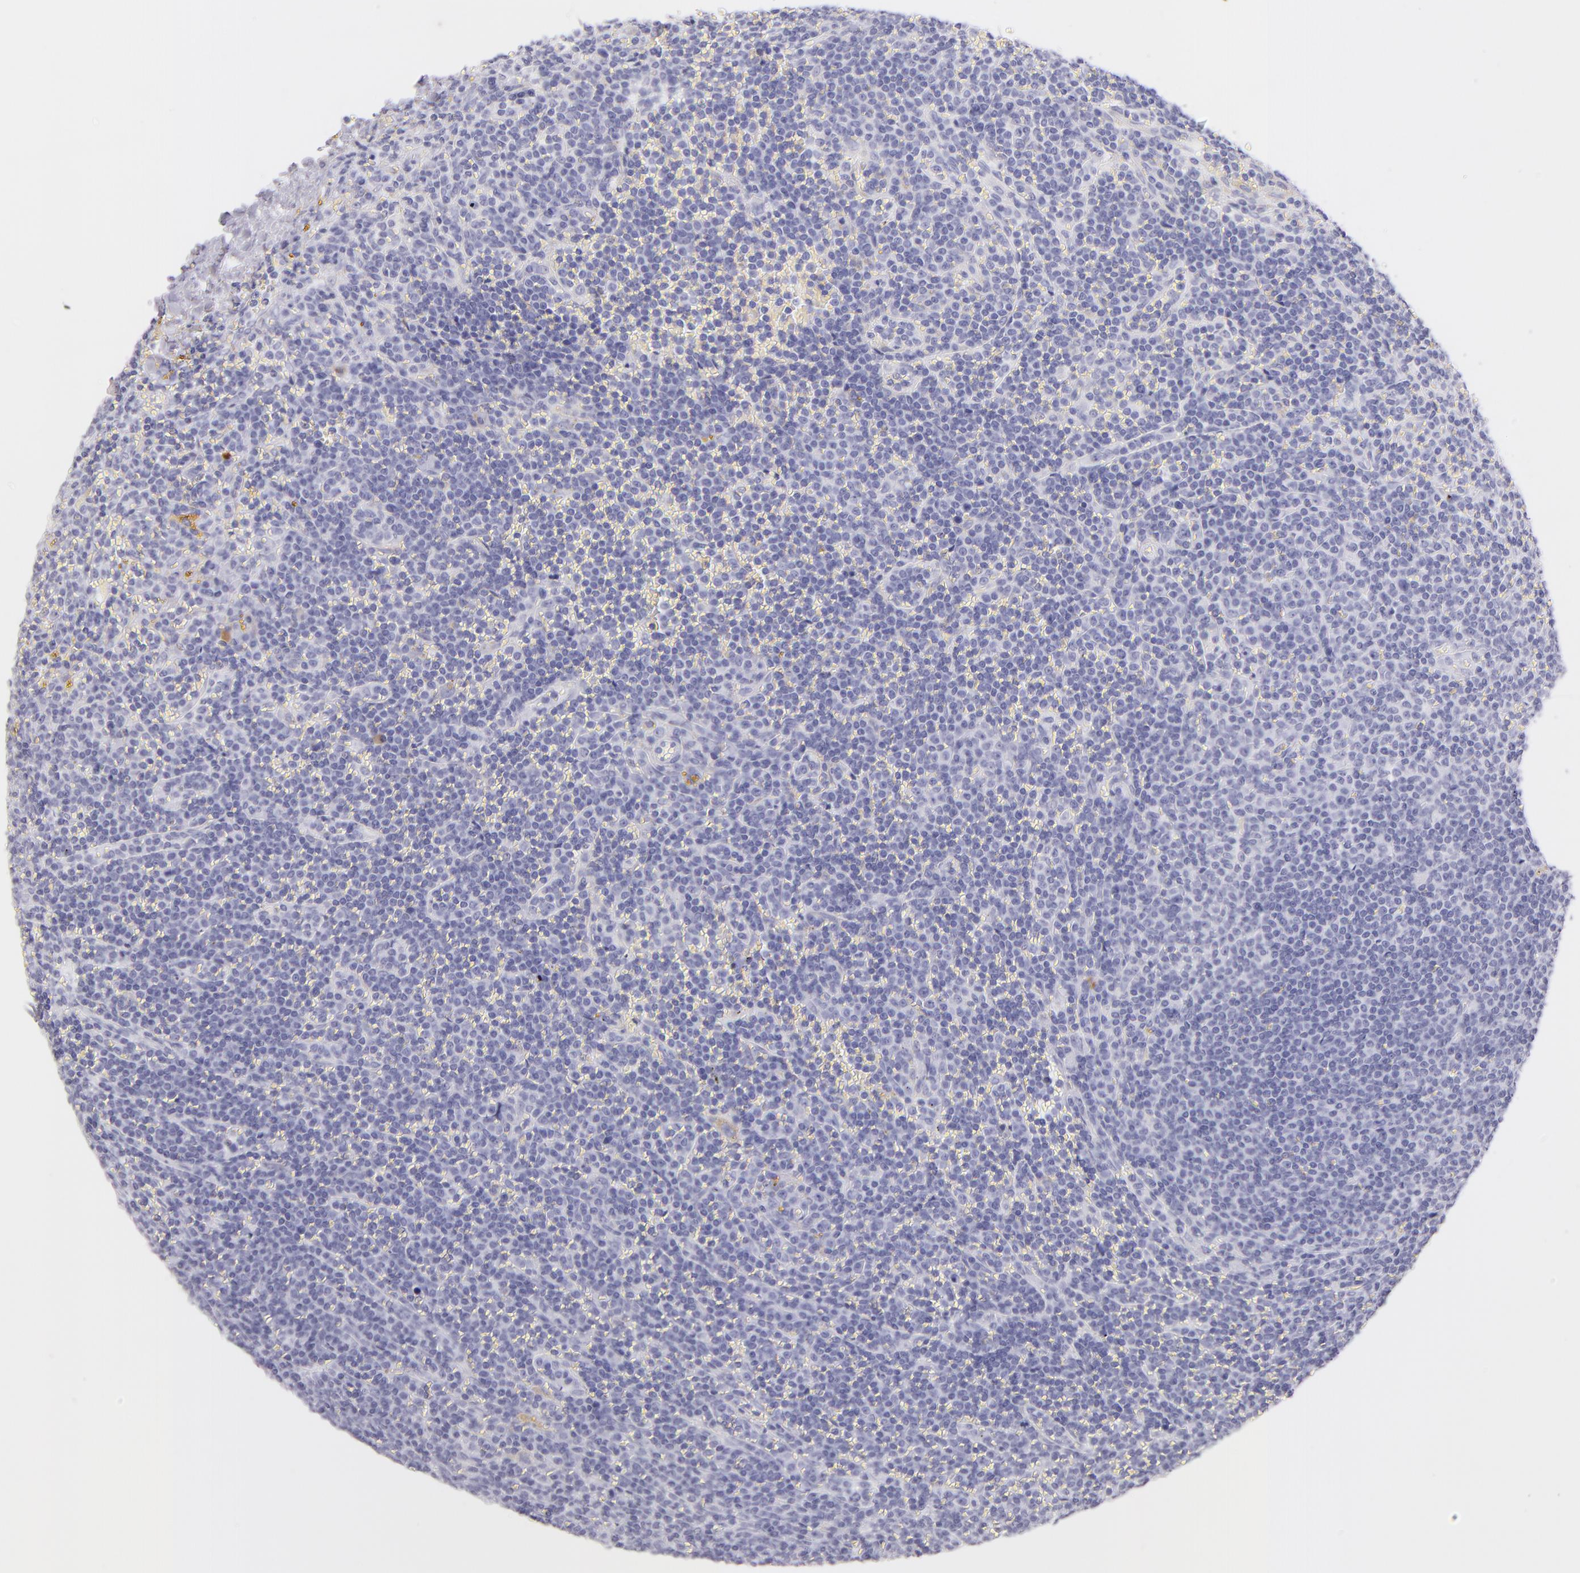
{"staining": {"intensity": "negative", "quantity": "none", "location": "none"}, "tissue": "lymphoma", "cell_type": "Tumor cells", "image_type": "cancer", "snomed": [{"axis": "morphology", "description": "Malignant lymphoma, non-Hodgkin's type, Low grade"}, {"axis": "topography", "description": "Spleen"}], "caption": "Immunohistochemistry (IHC) histopathology image of neoplastic tissue: human low-grade malignant lymphoma, non-Hodgkin's type stained with DAB reveals no significant protein staining in tumor cells. (IHC, brightfield microscopy, high magnification).", "gene": "SDC1", "patient": {"sex": "male", "age": 80}}